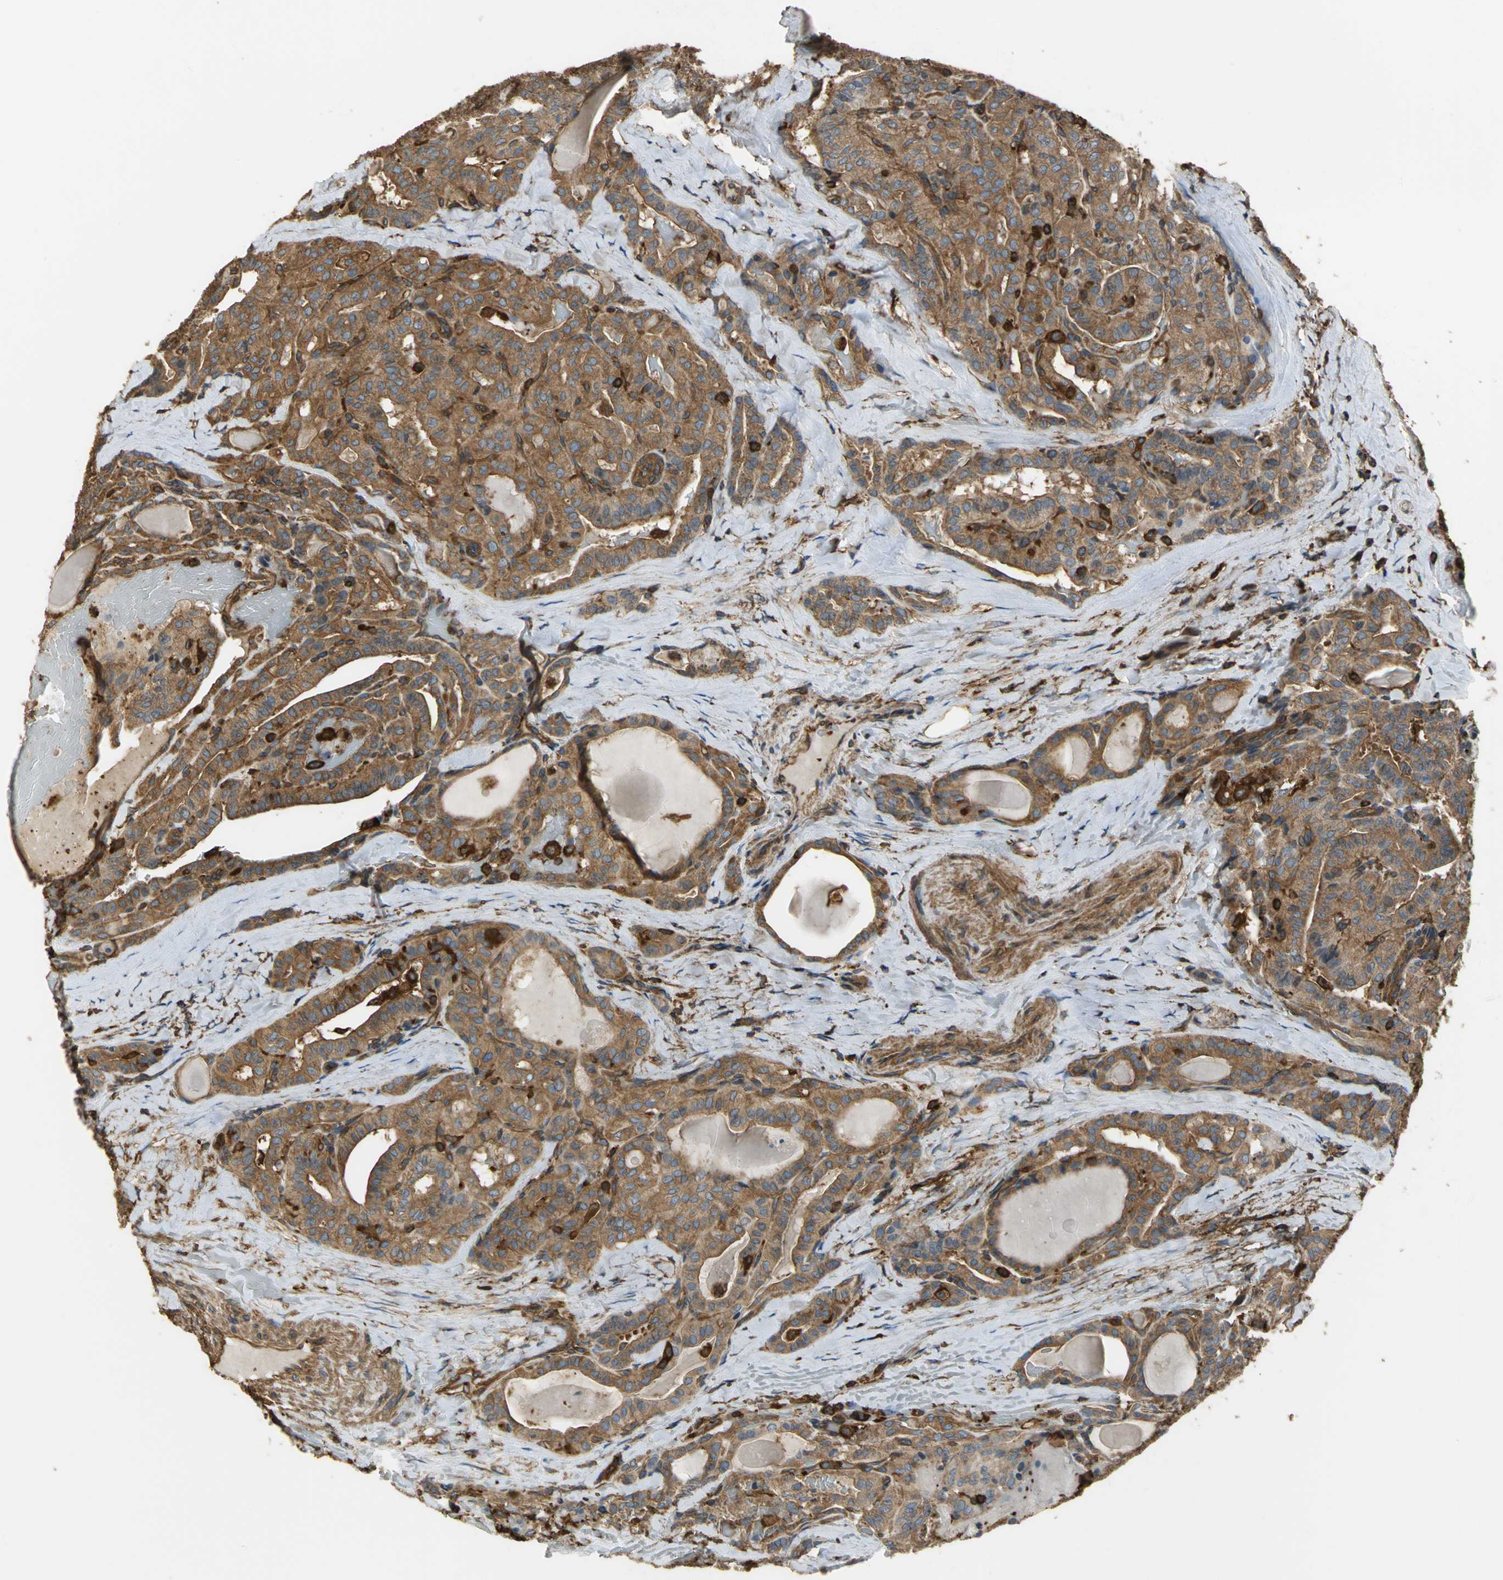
{"staining": {"intensity": "moderate", "quantity": ">75%", "location": "cytoplasmic/membranous"}, "tissue": "thyroid cancer", "cell_type": "Tumor cells", "image_type": "cancer", "snomed": [{"axis": "morphology", "description": "Papillary adenocarcinoma, NOS"}, {"axis": "topography", "description": "Thyroid gland"}], "caption": "A histopathology image of thyroid cancer (papillary adenocarcinoma) stained for a protein shows moderate cytoplasmic/membranous brown staining in tumor cells.", "gene": "TLN1", "patient": {"sex": "male", "age": 77}}